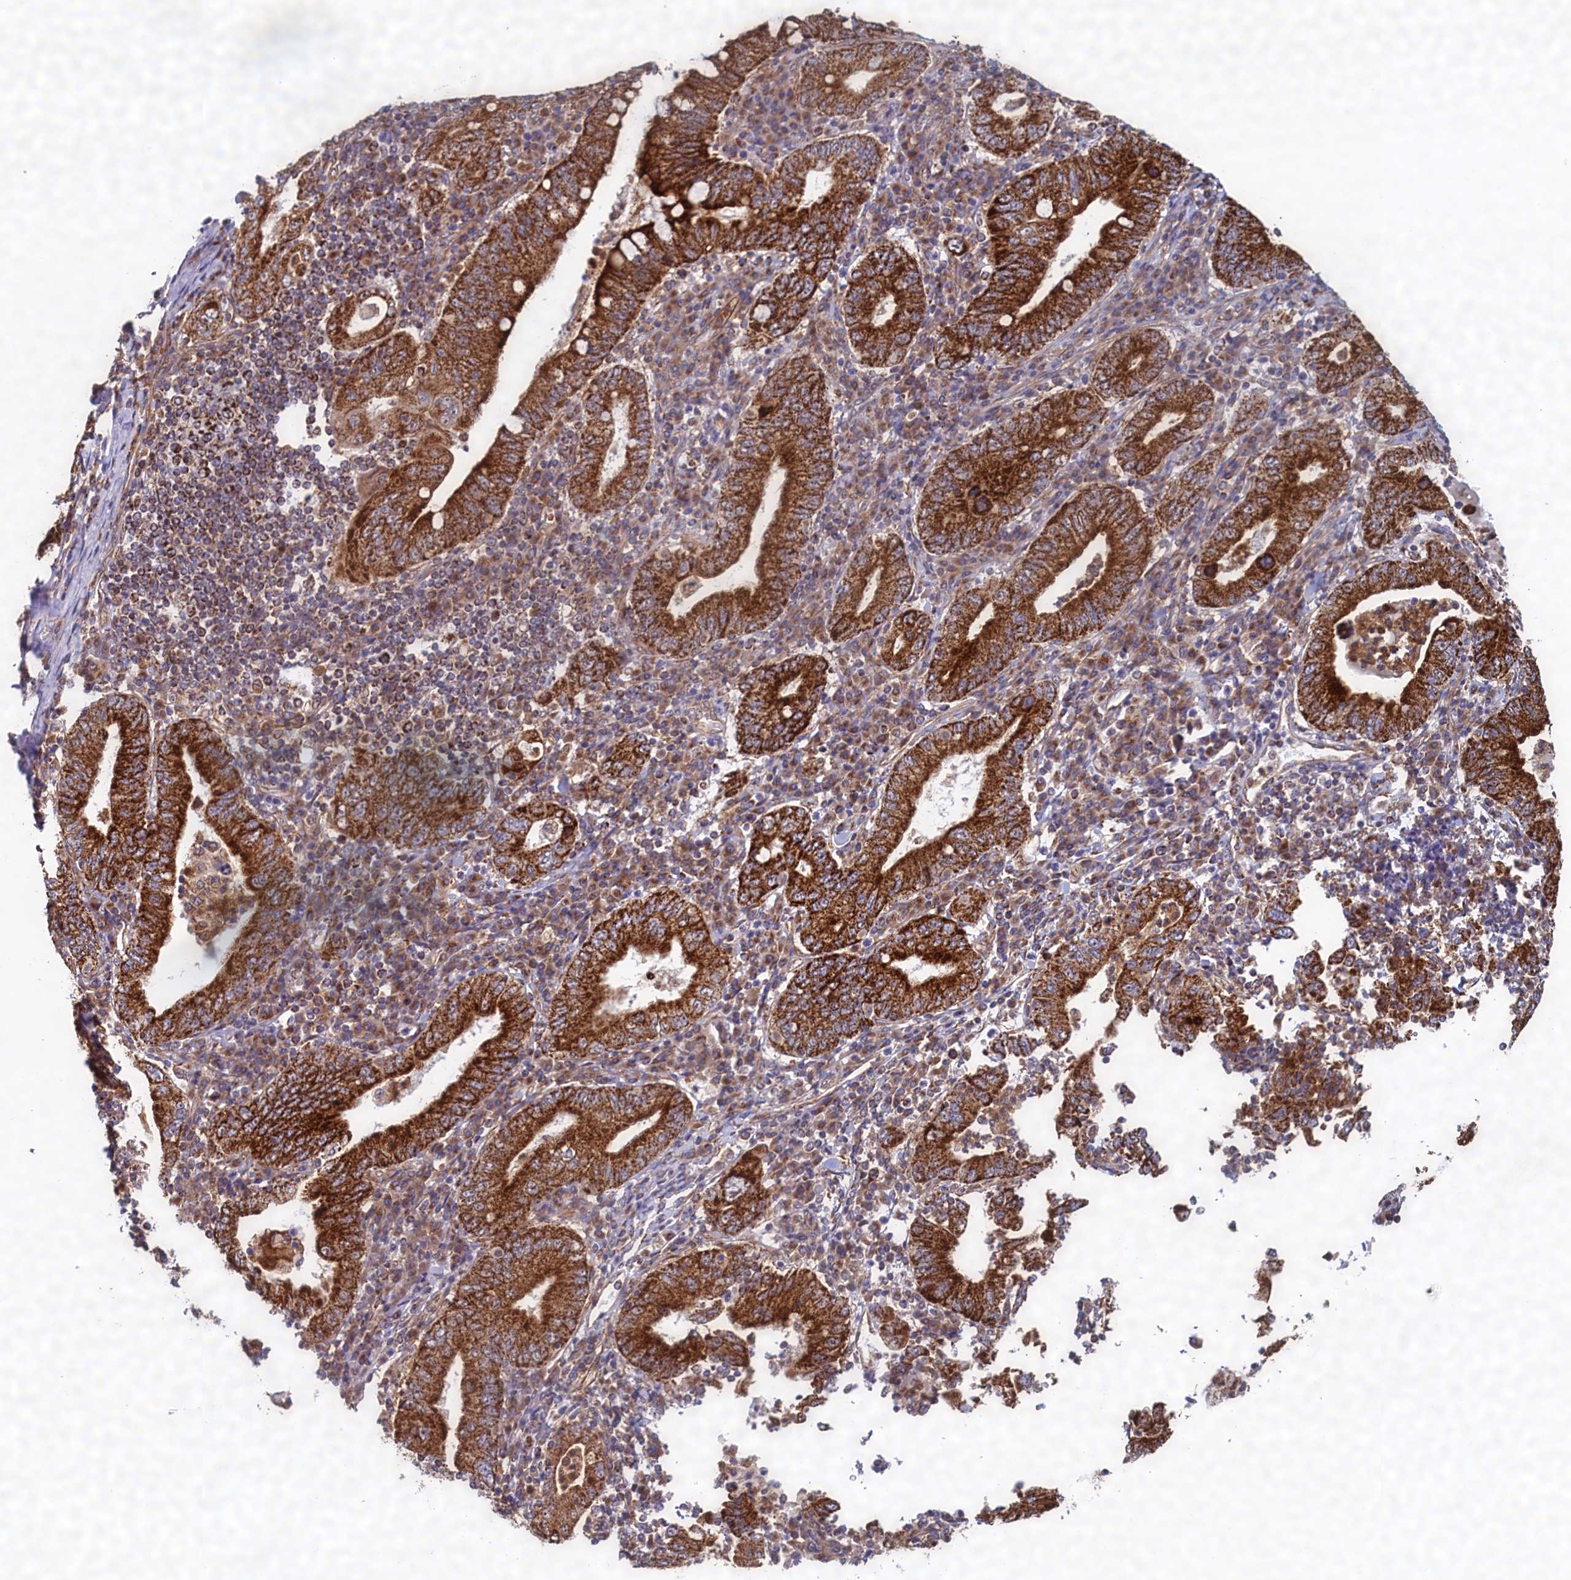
{"staining": {"intensity": "strong", "quantity": ">75%", "location": "cytoplasmic/membranous"}, "tissue": "stomach cancer", "cell_type": "Tumor cells", "image_type": "cancer", "snomed": [{"axis": "morphology", "description": "Normal tissue, NOS"}, {"axis": "morphology", "description": "Adenocarcinoma, NOS"}, {"axis": "topography", "description": "Esophagus"}, {"axis": "topography", "description": "Stomach, upper"}, {"axis": "topography", "description": "Peripheral nerve tissue"}], "caption": "The image demonstrates staining of adenocarcinoma (stomach), revealing strong cytoplasmic/membranous protein positivity (brown color) within tumor cells.", "gene": "UBE3B", "patient": {"sex": "male", "age": 62}}